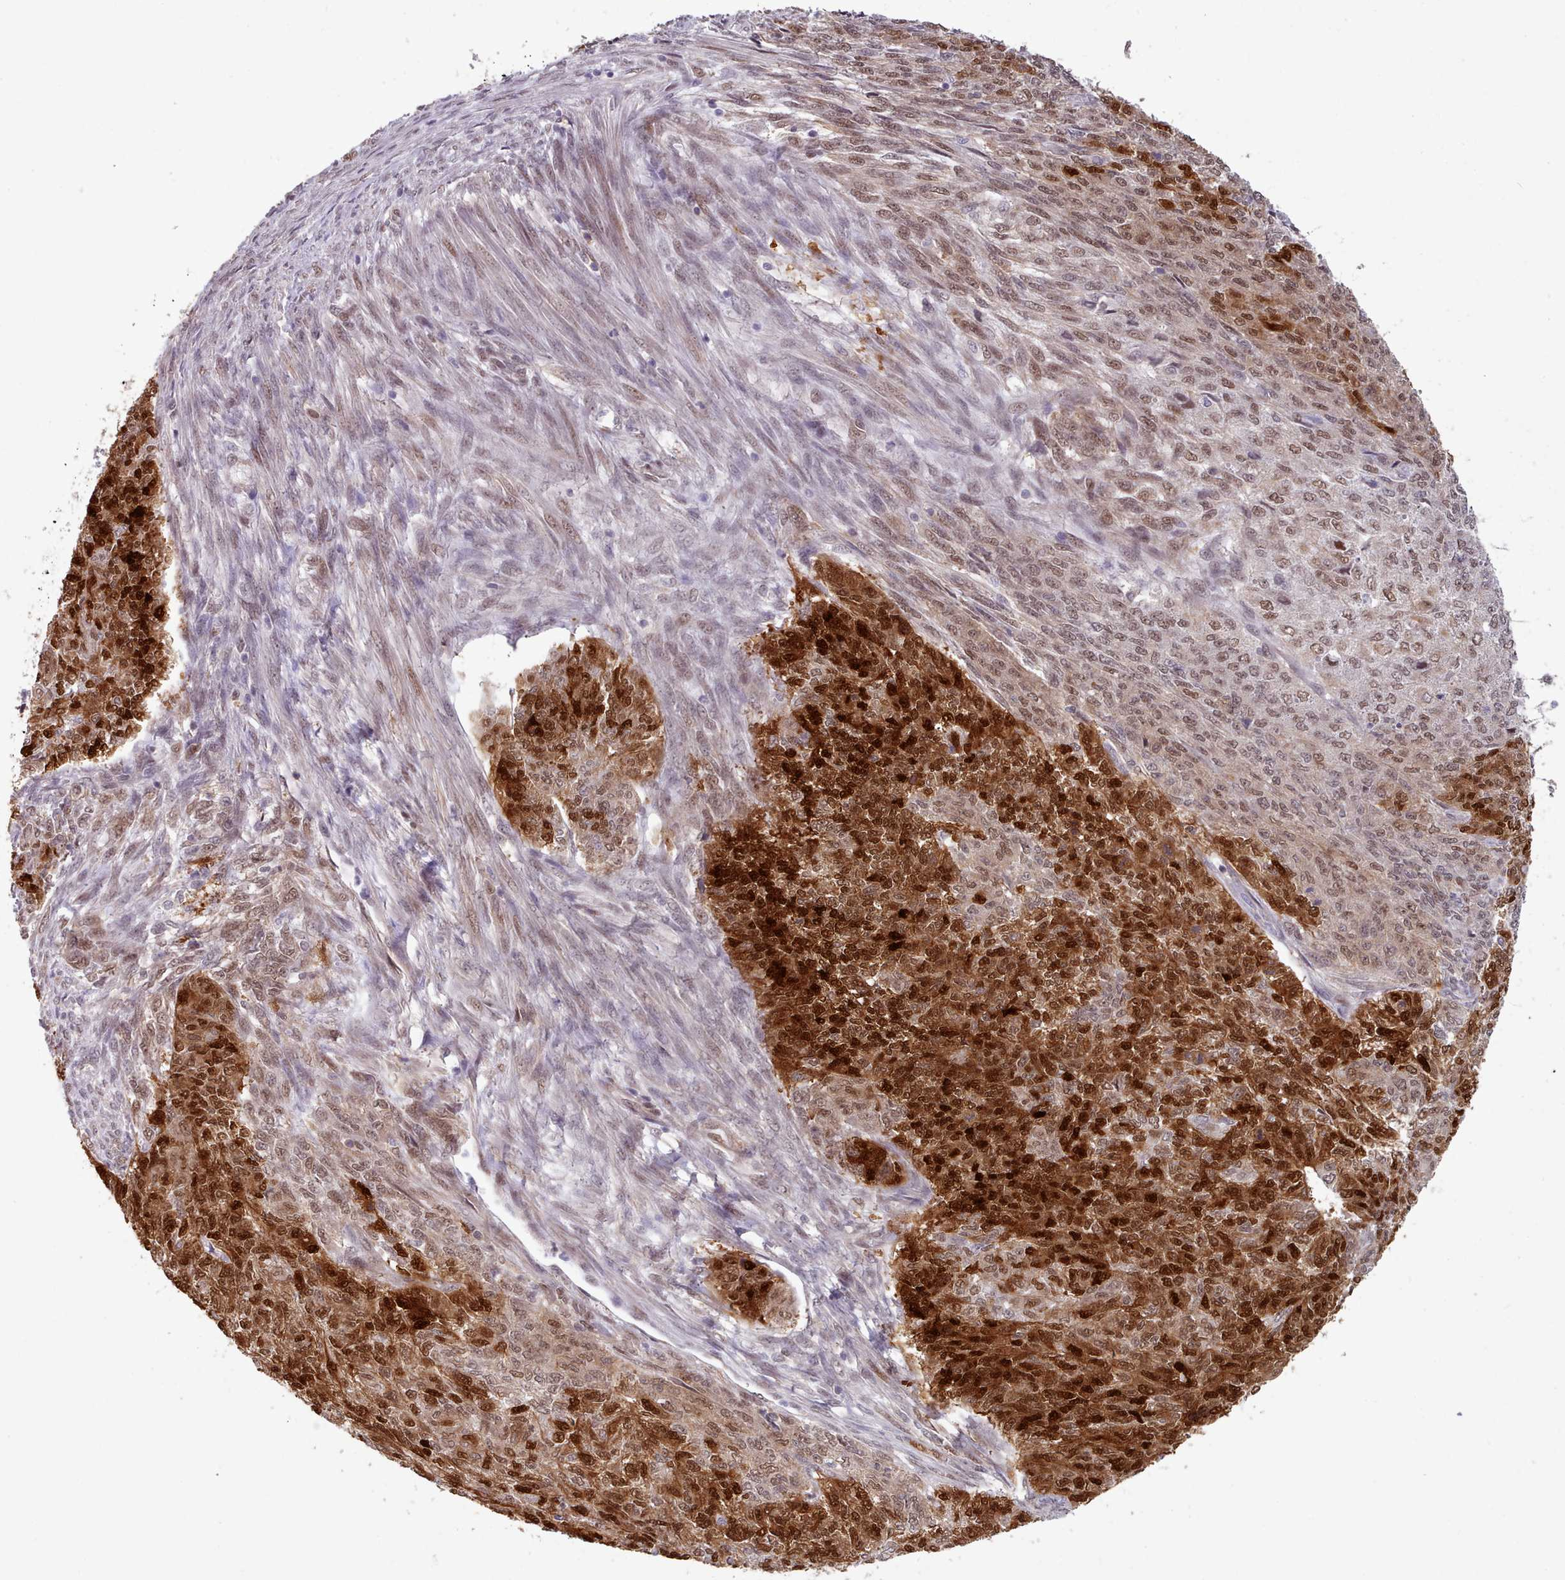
{"staining": {"intensity": "strong", "quantity": ">75%", "location": "cytoplasmic/membranous,nuclear"}, "tissue": "endometrial cancer", "cell_type": "Tumor cells", "image_type": "cancer", "snomed": [{"axis": "morphology", "description": "Adenocarcinoma, NOS"}, {"axis": "topography", "description": "Endometrium"}], "caption": "Endometrial cancer tissue demonstrates strong cytoplasmic/membranous and nuclear staining in about >75% of tumor cells The staining was performed using DAB, with brown indicating positive protein expression. Nuclei are stained blue with hematoxylin.", "gene": "CES3", "patient": {"sex": "female", "age": 32}}